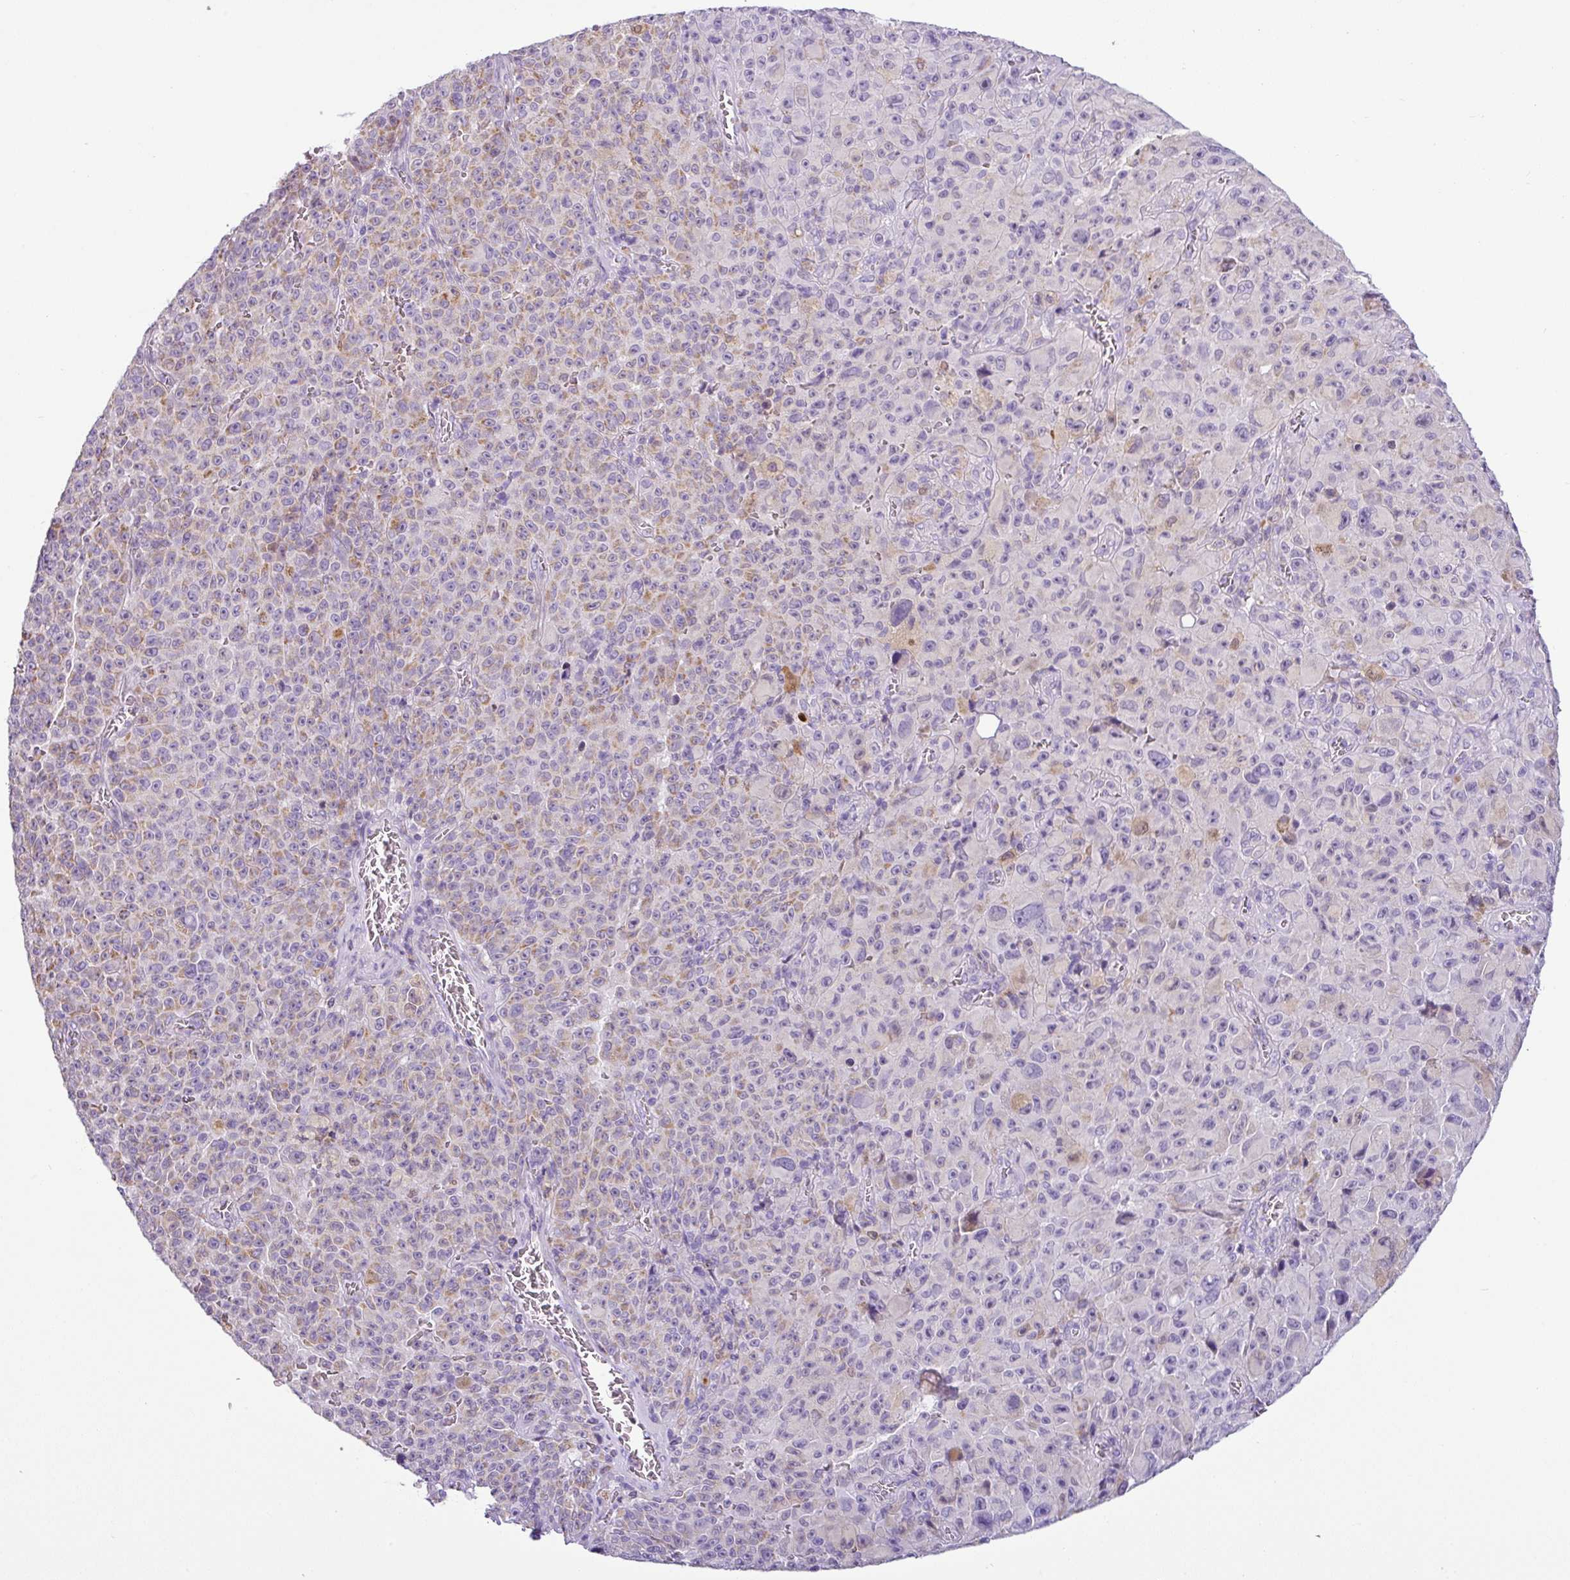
{"staining": {"intensity": "weak", "quantity": "25%-75%", "location": "cytoplasmic/membranous"}, "tissue": "melanoma", "cell_type": "Tumor cells", "image_type": "cancer", "snomed": [{"axis": "morphology", "description": "Malignant melanoma, NOS"}, {"axis": "topography", "description": "Skin"}], "caption": "Protein staining of malignant melanoma tissue reveals weak cytoplasmic/membranous positivity in about 25%-75% of tumor cells.", "gene": "HMCN2", "patient": {"sex": "female", "age": 82}}